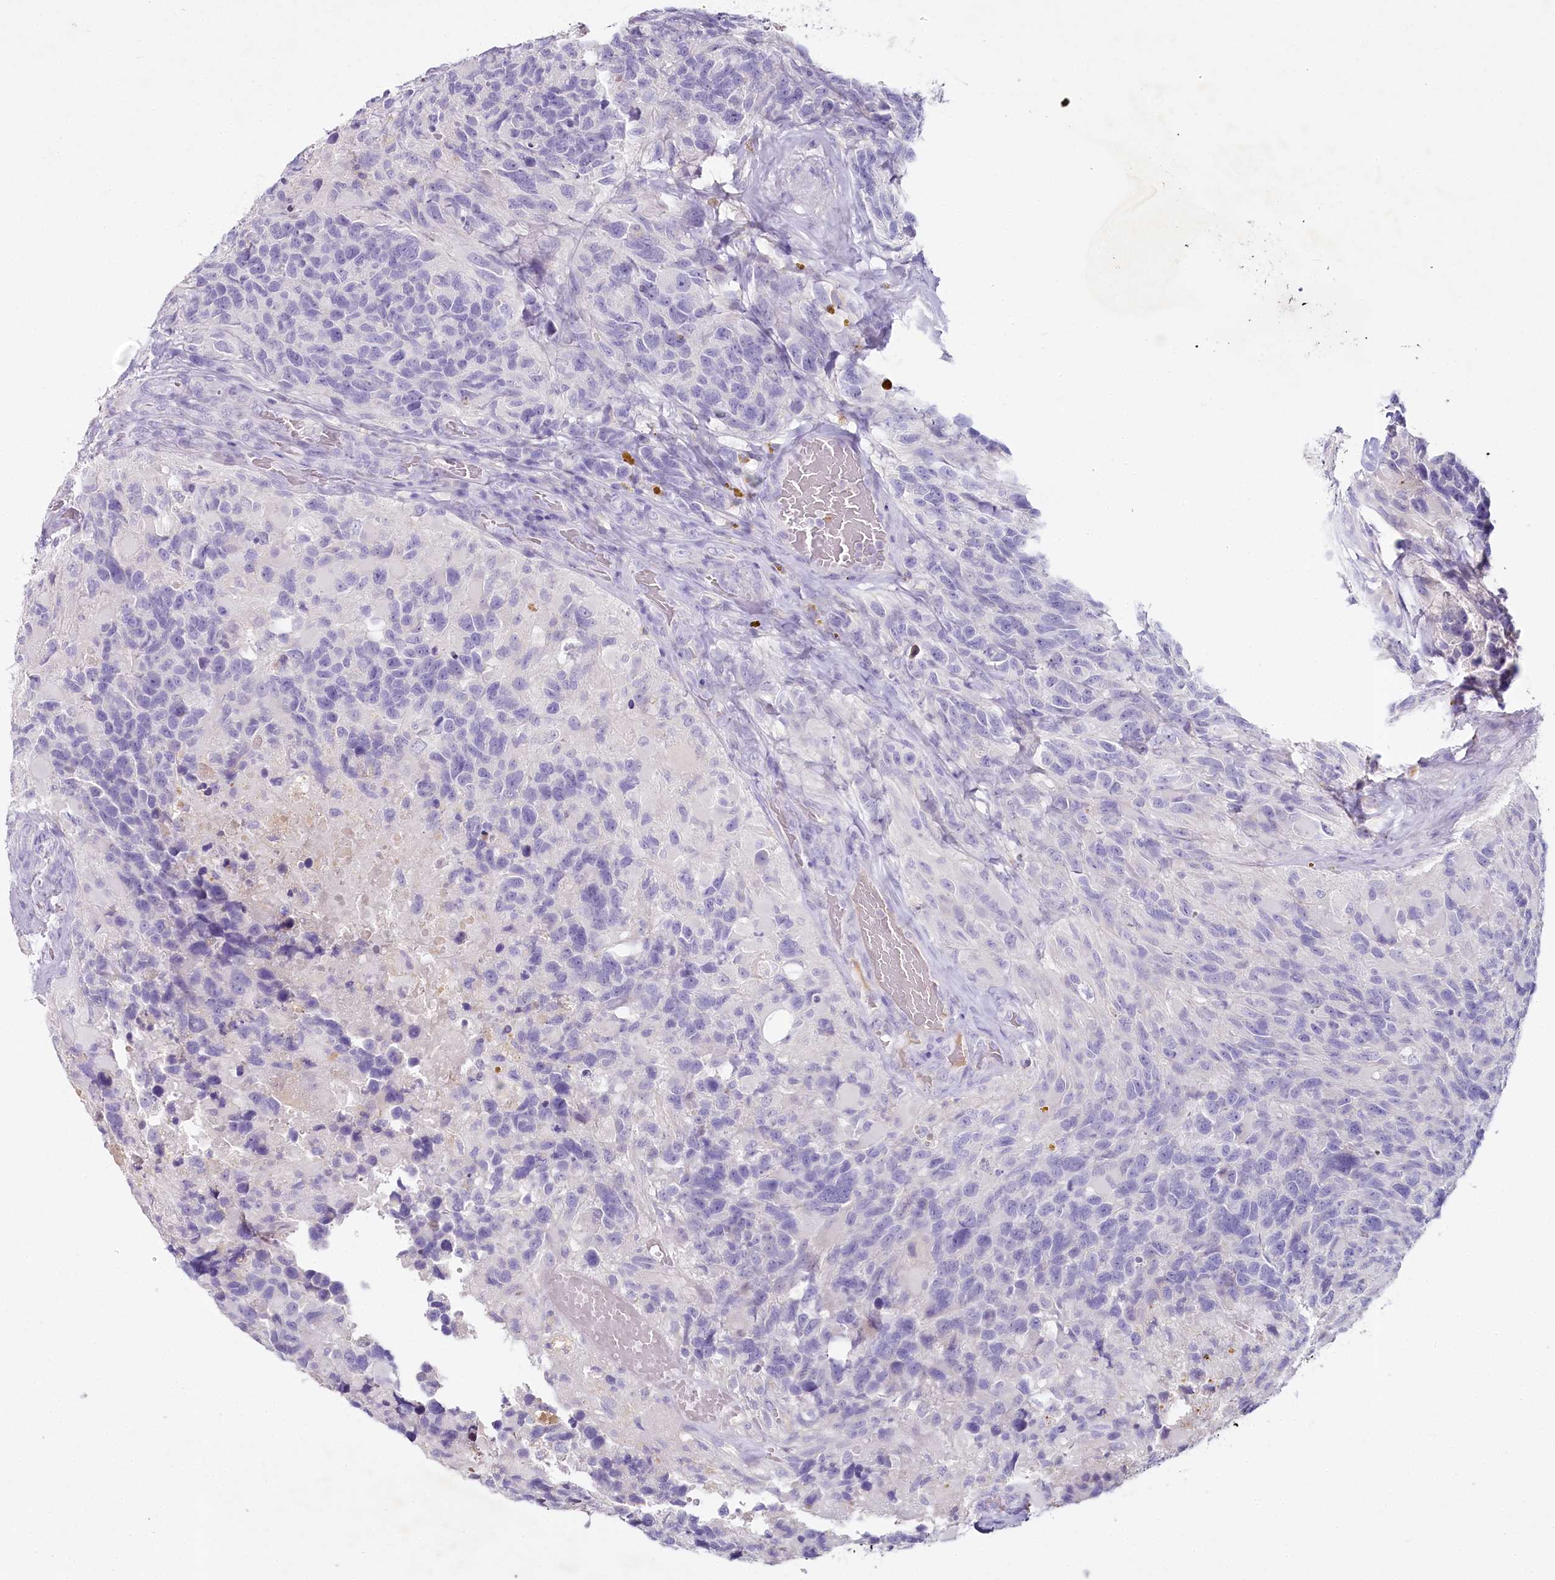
{"staining": {"intensity": "negative", "quantity": "none", "location": "none"}, "tissue": "glioma", "cell_type": "Tumor cells", "image_type": "cancer", "snomed": [{"axis": "morphology", "description": "Glioma, malignant, High grade"}, {"axis": "topography", "description": "Brain"}], "caption": "An IHC photomicrograph of malignant high-grade glioma is shown. There is no staining in tumor cells of malignant high-grade glioma. Brightfield microscopy of IHC stained with DAB (3,3'-diaminobenzidine) (brown) and hematoxylin (blue), captured at high magnification.", "gene": "HPD", "patient": {"sex": "male", "age": 69}}